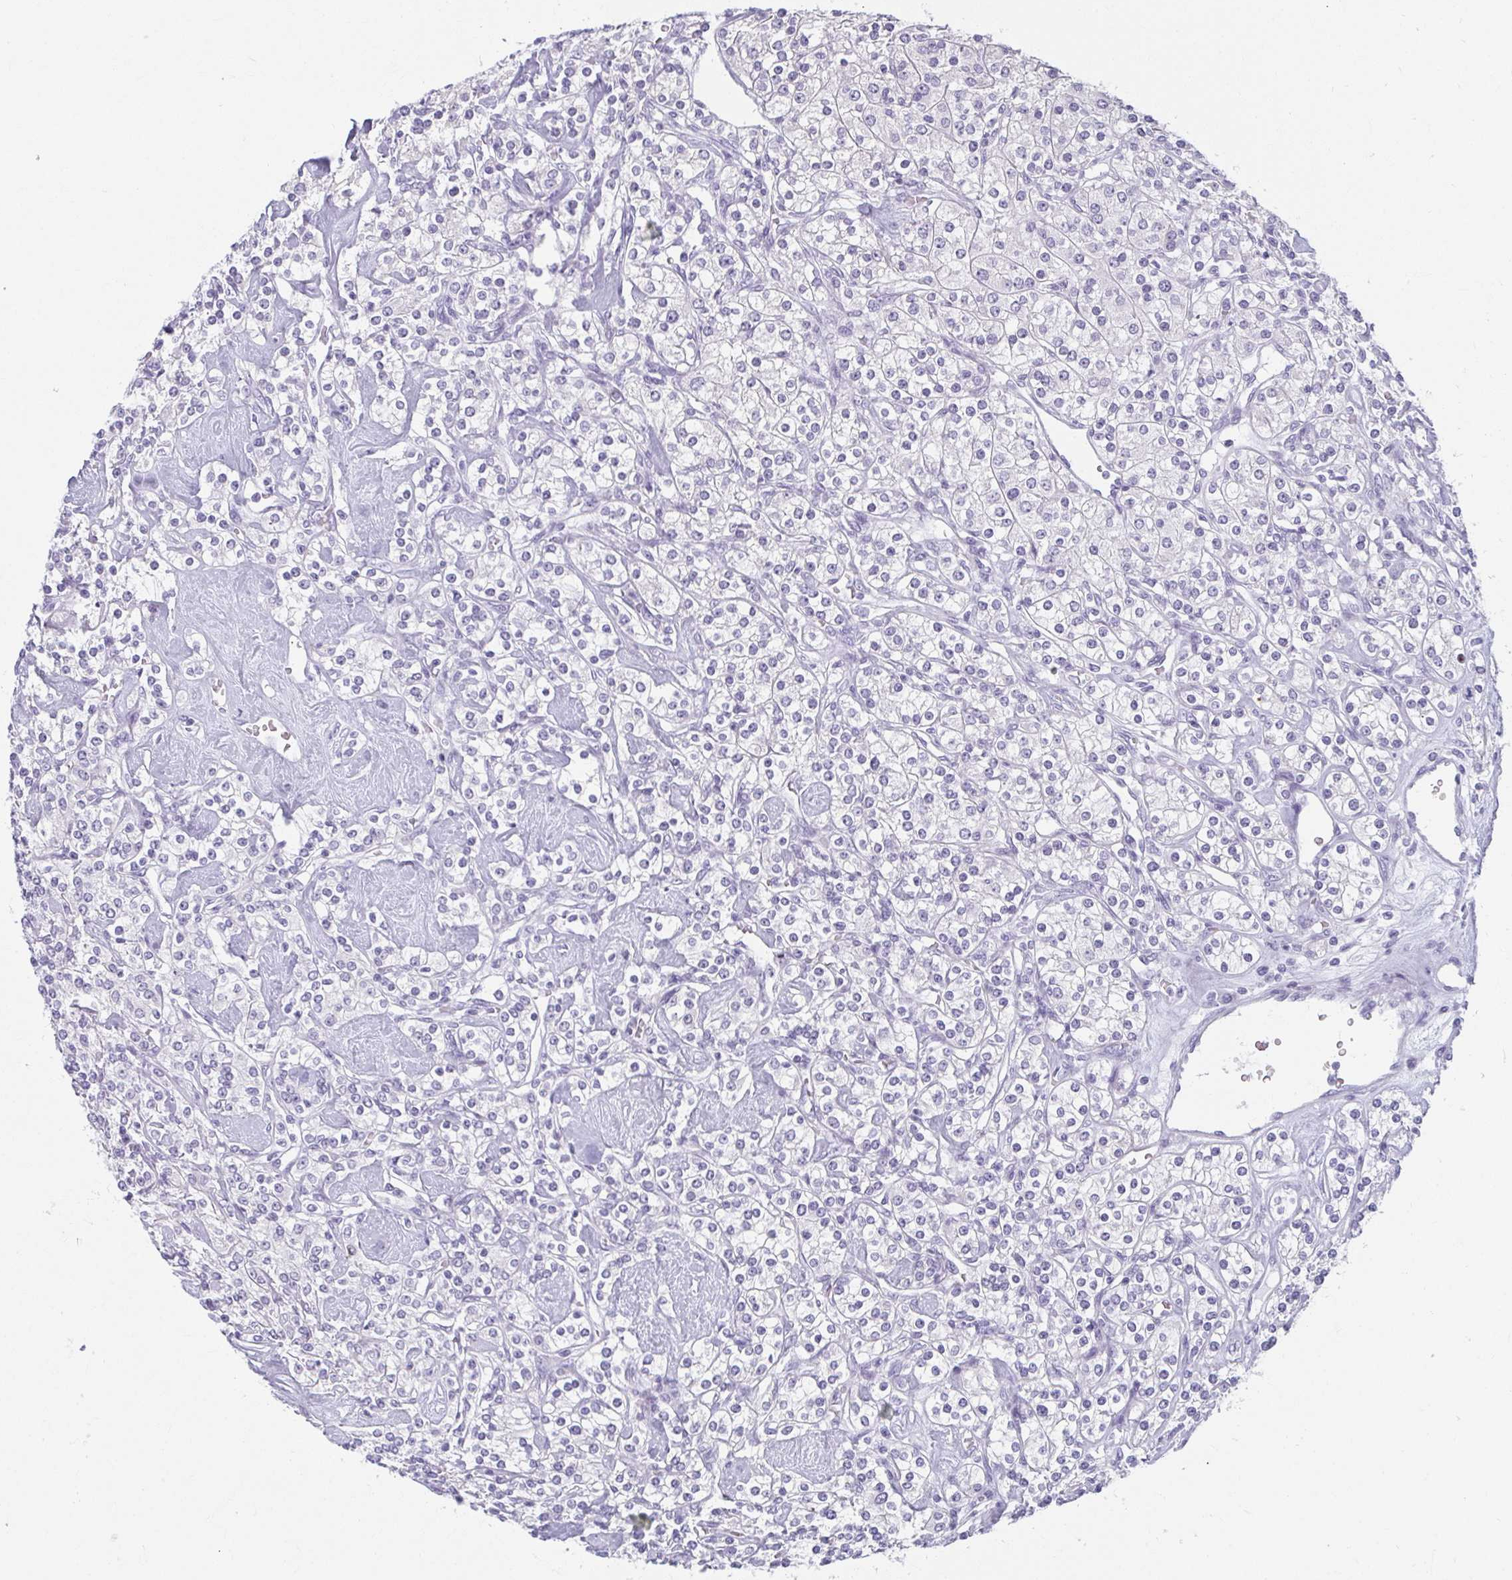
{"staining": {"intensity": "negative", "quantity": "none", "location": "none"}, "tissue": "renal cancer", "cell_type": "Tumor cells", "image_type": "cancer", "snomed": [{"axis": "morphology", "description": "Adenocarcinoma, NOS"}, {"axis": "topography", "description": "Kidney"}], "caption": "A photomicrograph of renal adenocarcinoma stained for a protein exhibits no brown staining in tumor cells. (DAB (3,3'-diaminobenzidine) immunohistochemistry, high magnification).", "gene": "MOBP", "patient": {"sex": "male", "age": 77}}